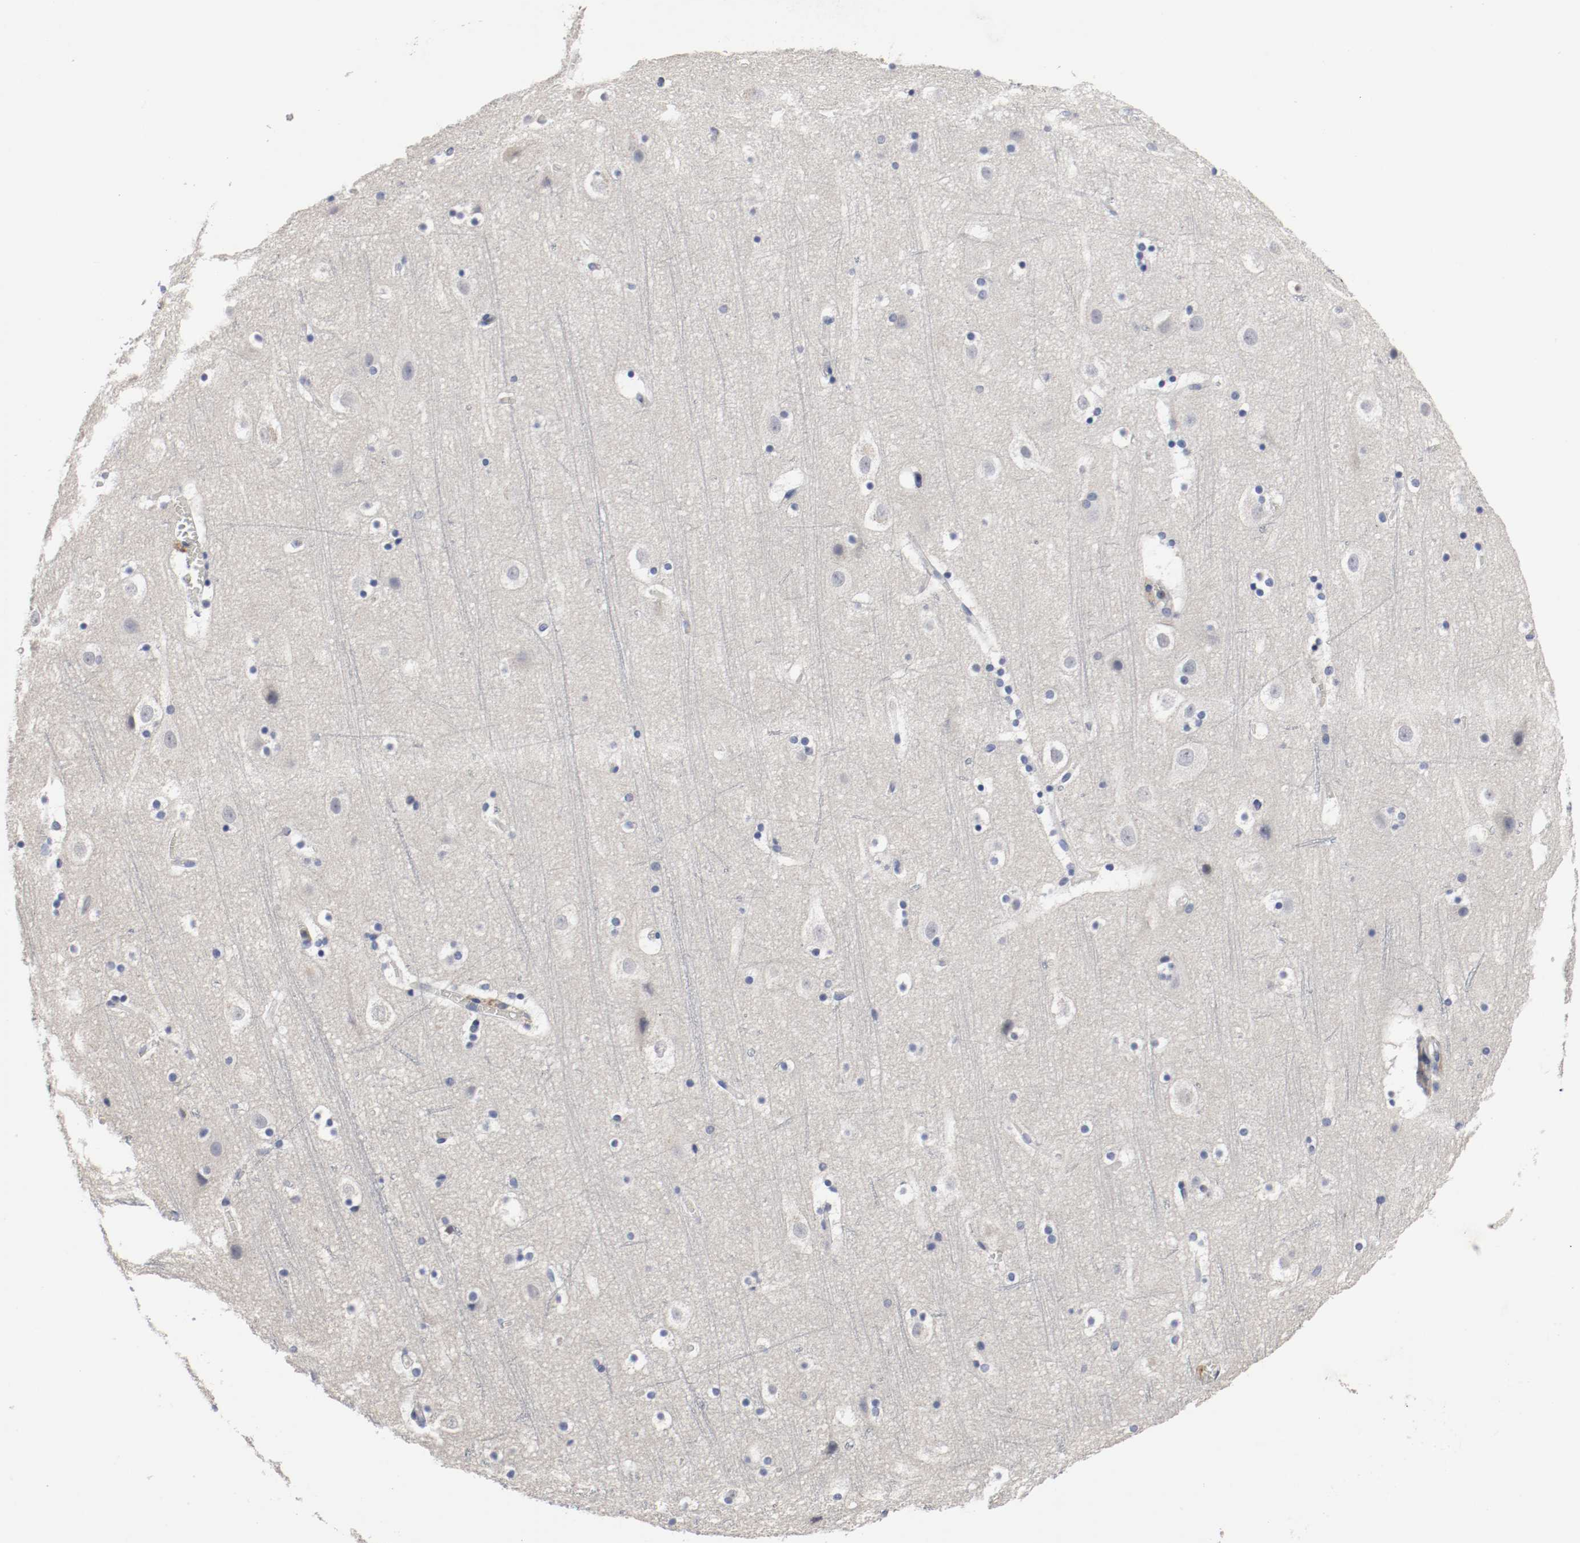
{"staining": {"intensity": "negative", "quantity": "none", "location": "none"}, "tissue": "cerebral cortex", "cell_type": "Endothelial cells", "image_type": "normal", "snomed": [{"axis": "morphology", "description": "Normal tissue, NOS"}, {"axis": "topography", "description": "Cerebral cortex"}], "caption": "Micrograph shows no protein positivity in endothelial cells of unremarkable cerebral cortex.", "gene": "MCM6", "patient": {"sex": "male", "age": 45}}